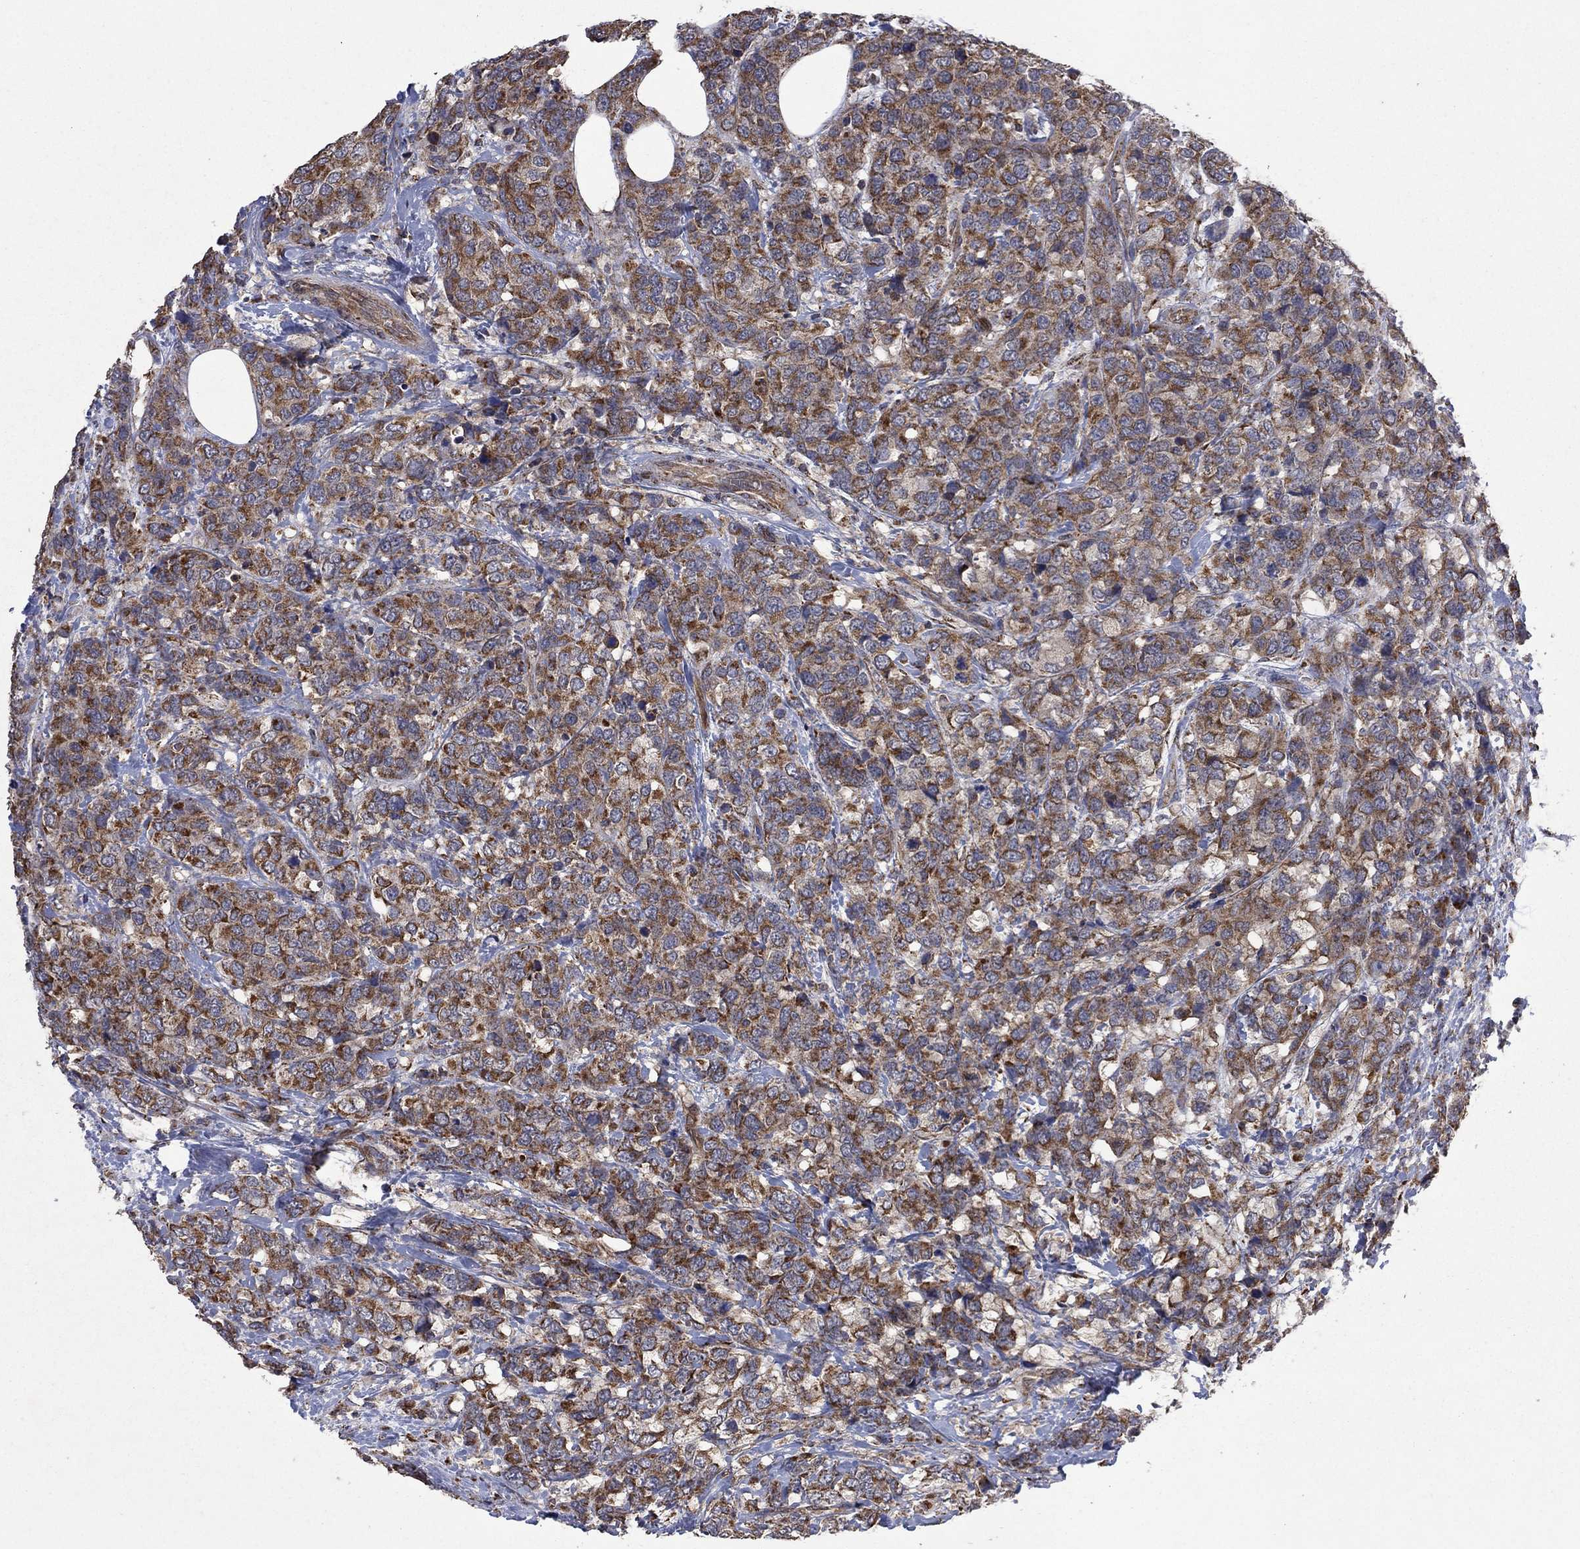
{"staining": {"intensity": "strong", "quantity": "25%-75%", "location": "cytoplasmic/membranous"}, "tissue": "breast cancer", "cell_type": "Tumor cells", "image_type": "cancer", "snomed": [{"axis": "morphology", "description": "Lobular carcinoma"}, {"axis": "topography", "description": "Breast"}], "caption": "Brown immunohistochemical staining in human lobular carcinoma (breast) reveals strong cytoplasmic/membranous expression in approximately 25%-75% of tumor cells.", "gene": "DPH1", "patient": {"sex": "female", "age": 59}}